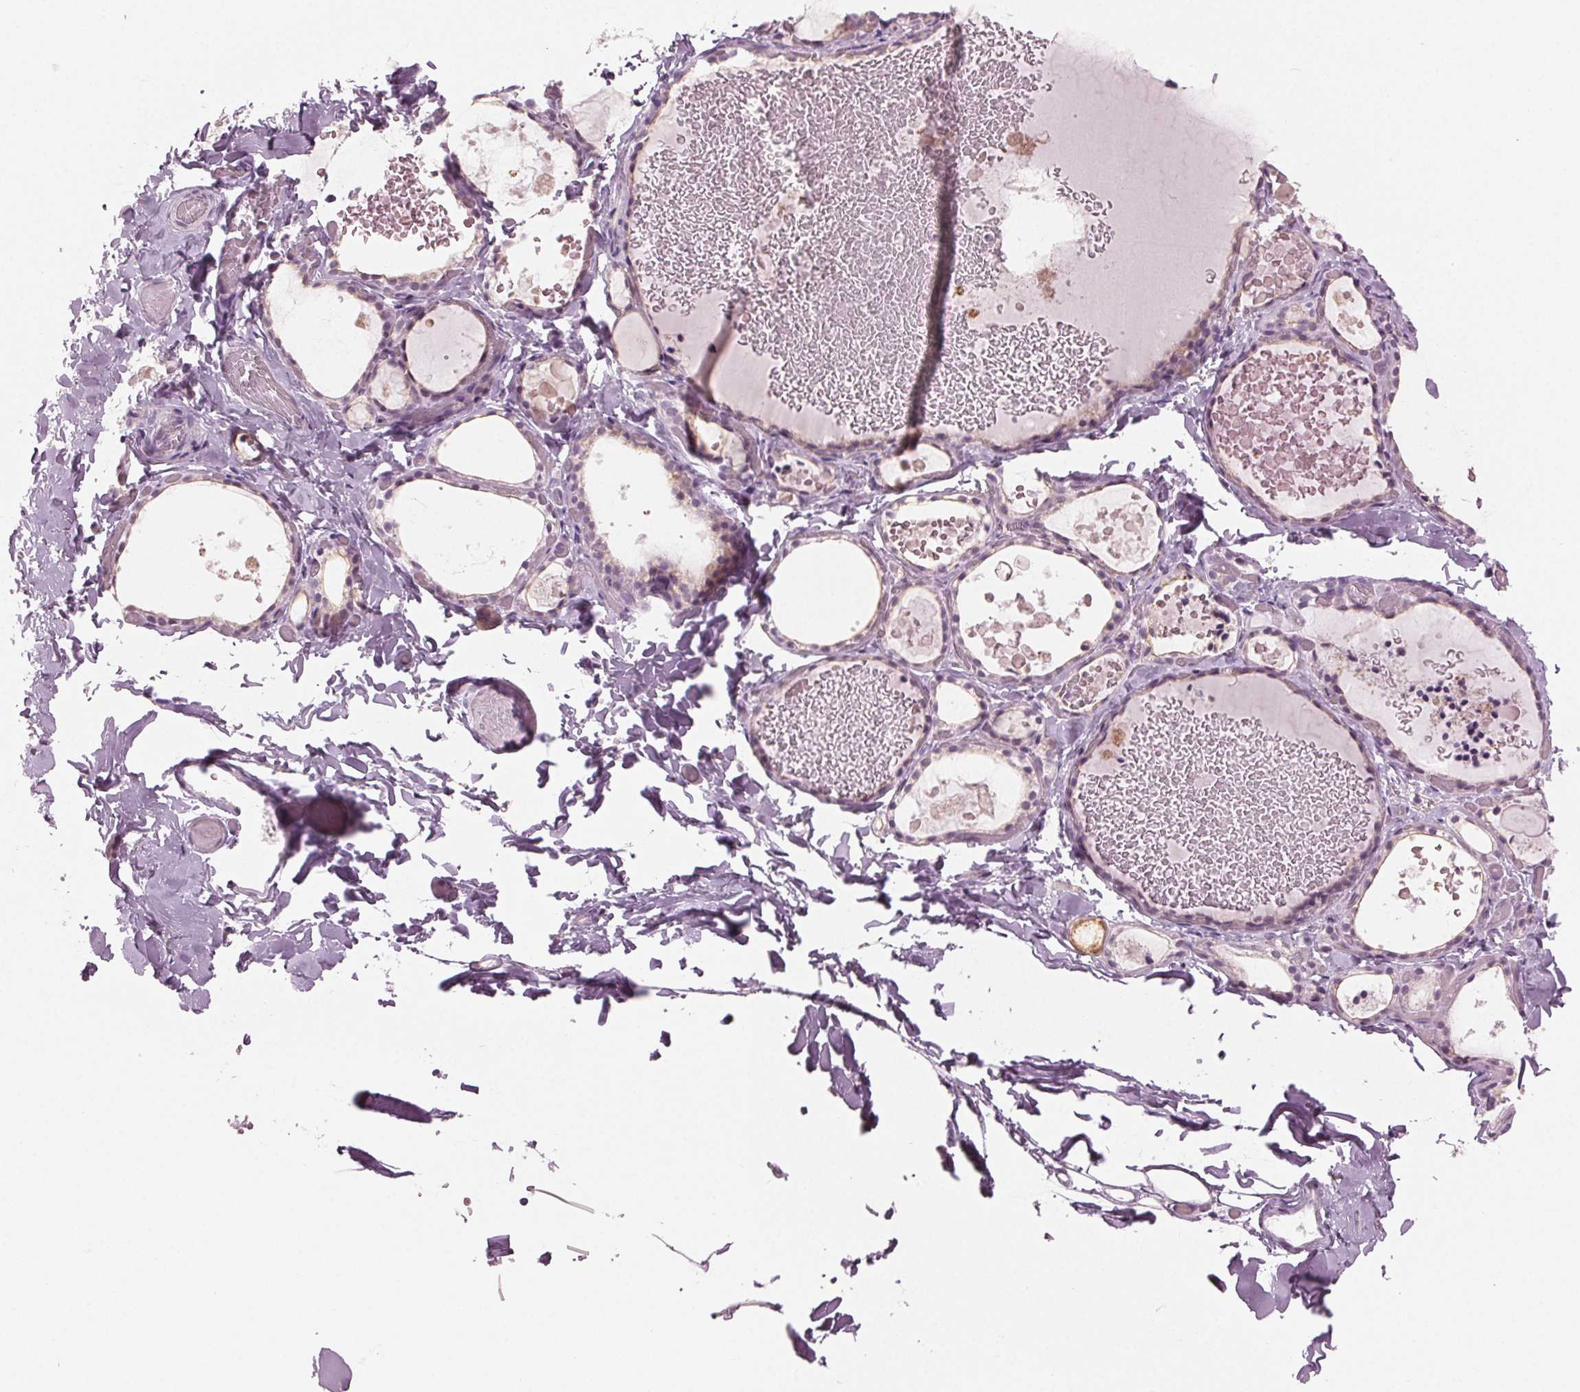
{"staining": {"intensity": "negative", "quantity": "none", "location": "none"}, "tissue": "thyroid gland", "cell_type": "Glandular cells", "image_type": "normal", "snomed": [{"axis": "morphology", "description": "Normal tissue, NOS"}, {"axis": "topography", "description": "Thyroid gland"}], "caption": "Glandular cells are negative for protein expression in unremarkable human thyroid gland.", "gene": "PRAP1", "patient": {"sex": "female", "age": 56}}